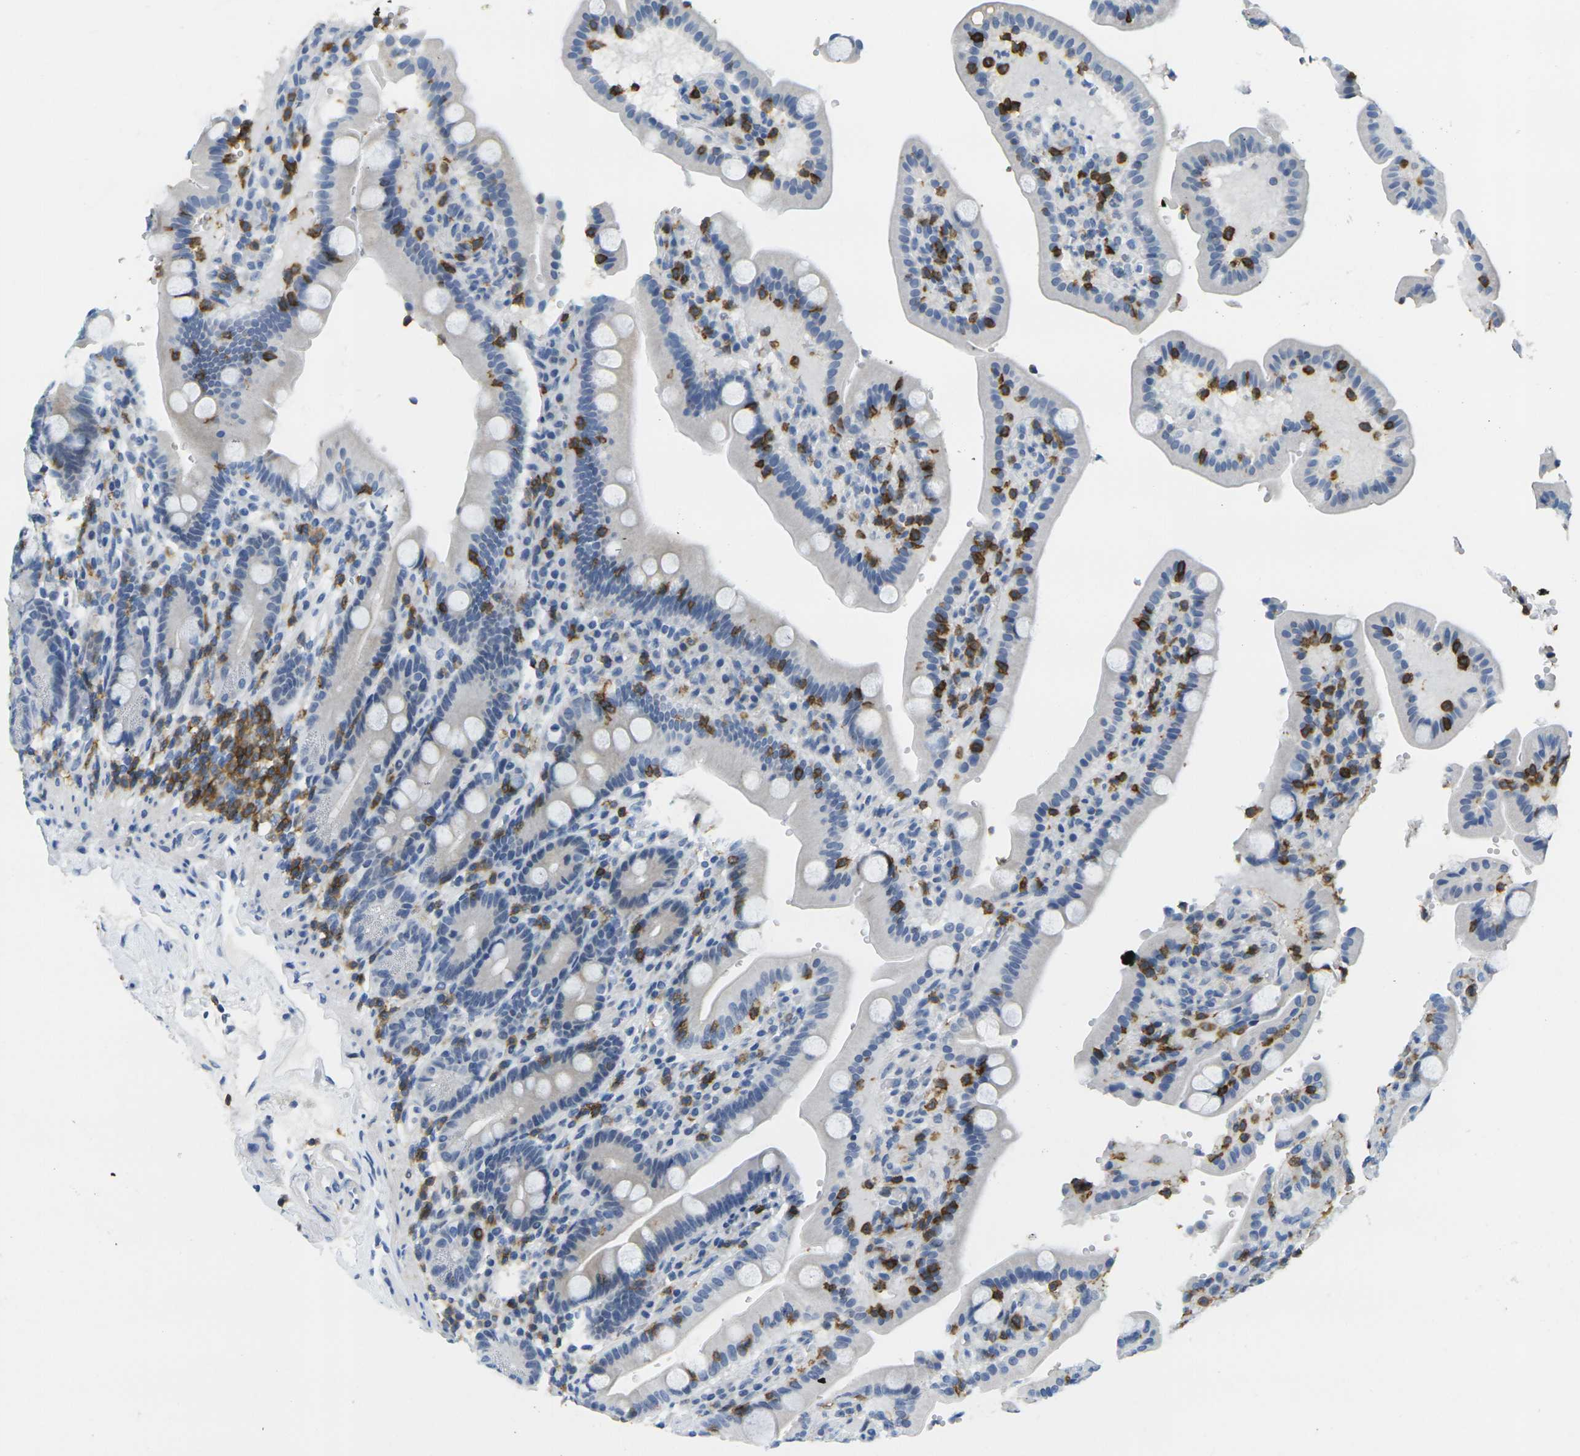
{"staining": {"intensity": "negative", "quantity": "none", "location": "none"}, "tissue": "duodenum", "cell_type": "Glandular cells", "image_type": "normal", "snomed": [{"axis": "morphology", "description": "Normal tissue, NOS"}, {"axis": "topography", "description": "Small intestine, NOS"}], "caption": "Immunohistochemistry (IHC) histopathology image of normal duodenum stained for a protein (brown), which demonstrates no staining in glandular cells. (Immunohistochemistry, brightfield microscopy, high magnification).", "gene": "CD3D", "patient": {"sex": "female", "age": 71}}